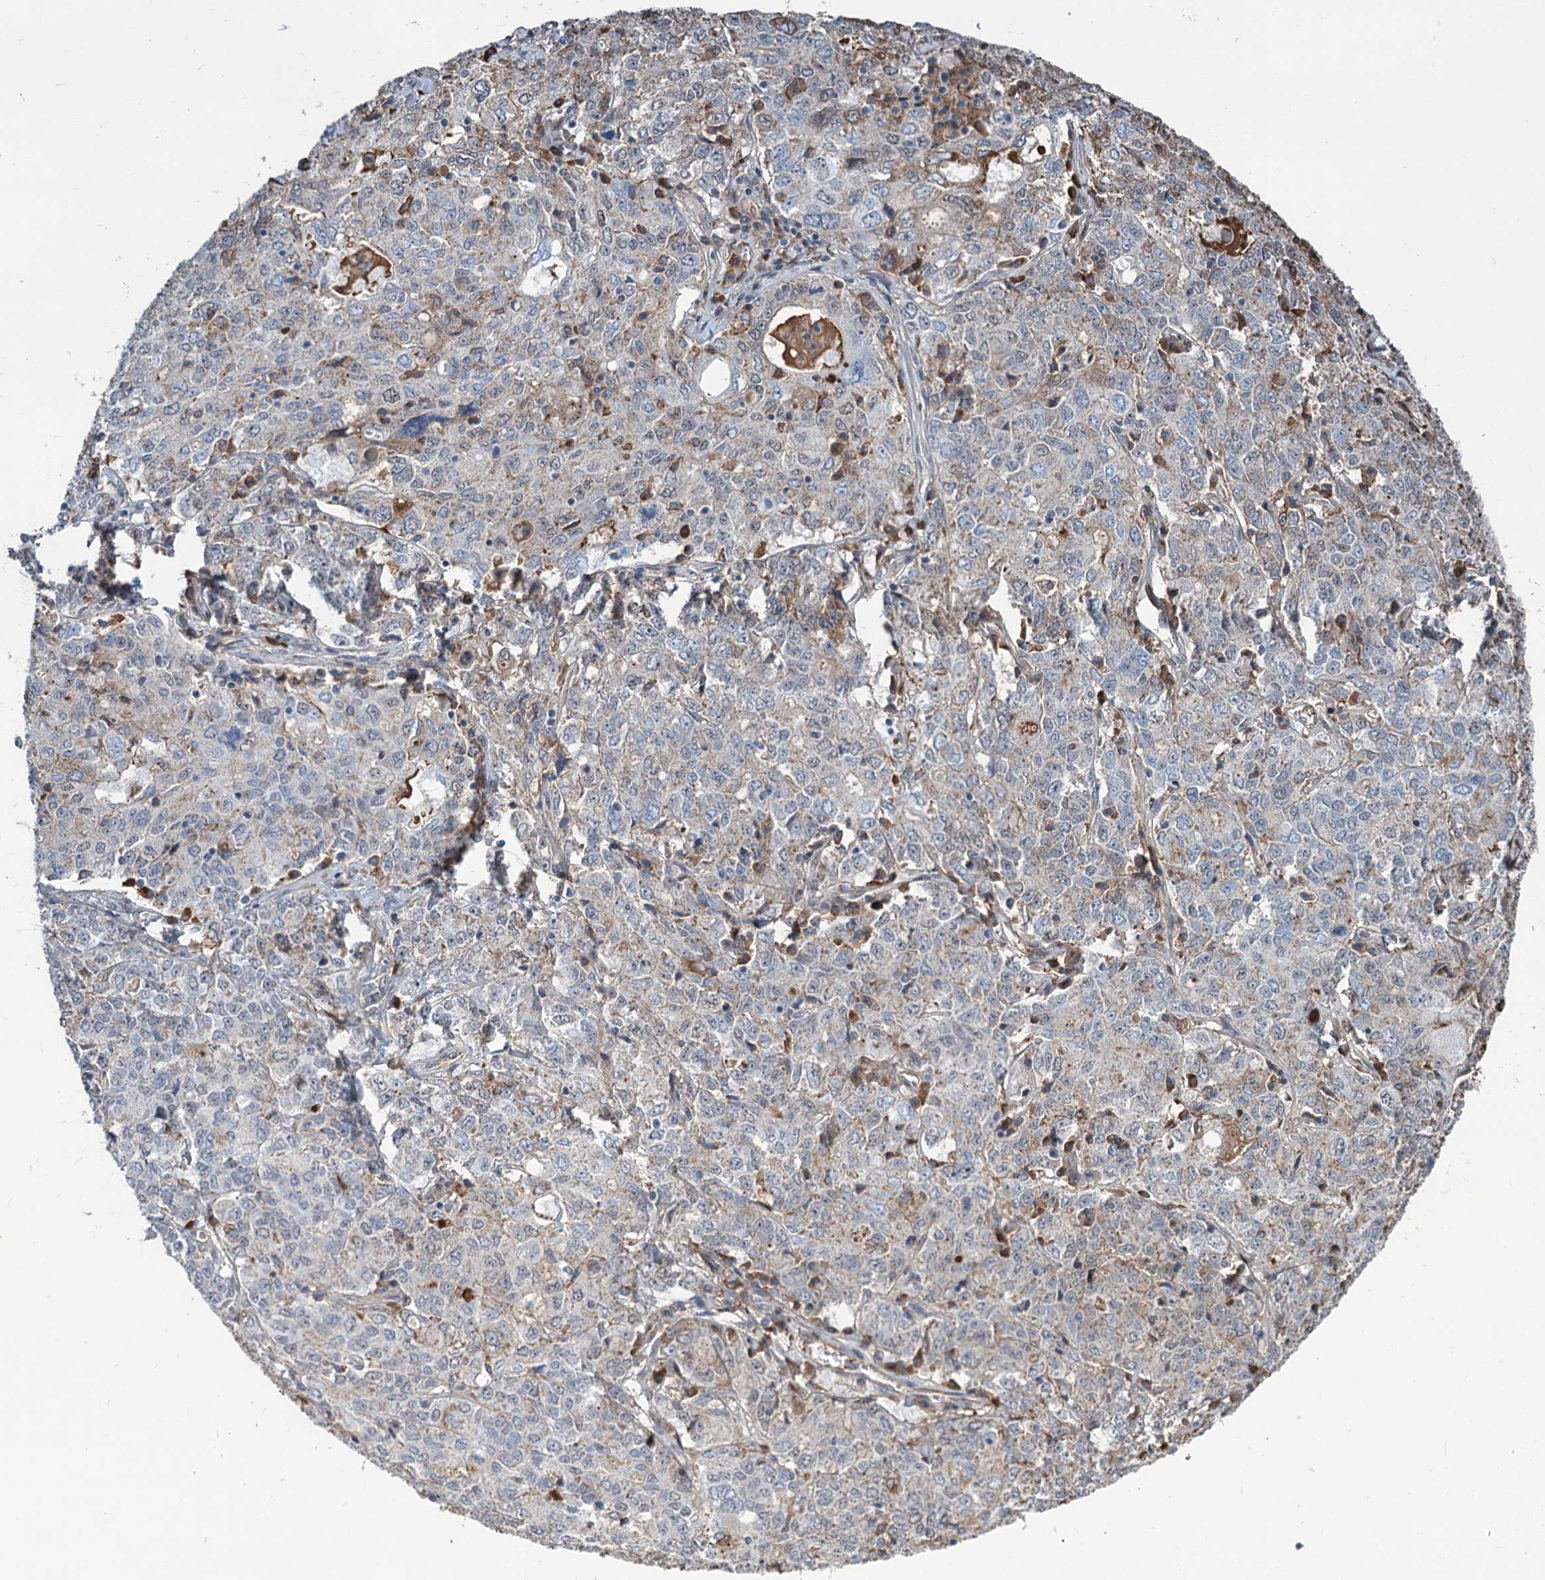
{"staining": {"intensity": "weak", "quantity": "<25%", "location": "cytoplasmic/membranous"}, "tissue": "ovarian cancer", "cell_type": "Tumor cells", "image_type": "cancer", "snomed": [{"axis": "morphology", "description": "Carcinoma, endometroid"}, {"axis": "topography", "description": "Ovary"}], "caption": "Histopathology image shows no significant protein expression in tumor cells of endometroid carcinoma (ovarian). (DAB immunohistochemistry (IHC) visualized using brightfield microscopy, high magnification).", "gene": "LPIN1", "patient": {"sex": "female", "age": 62}}